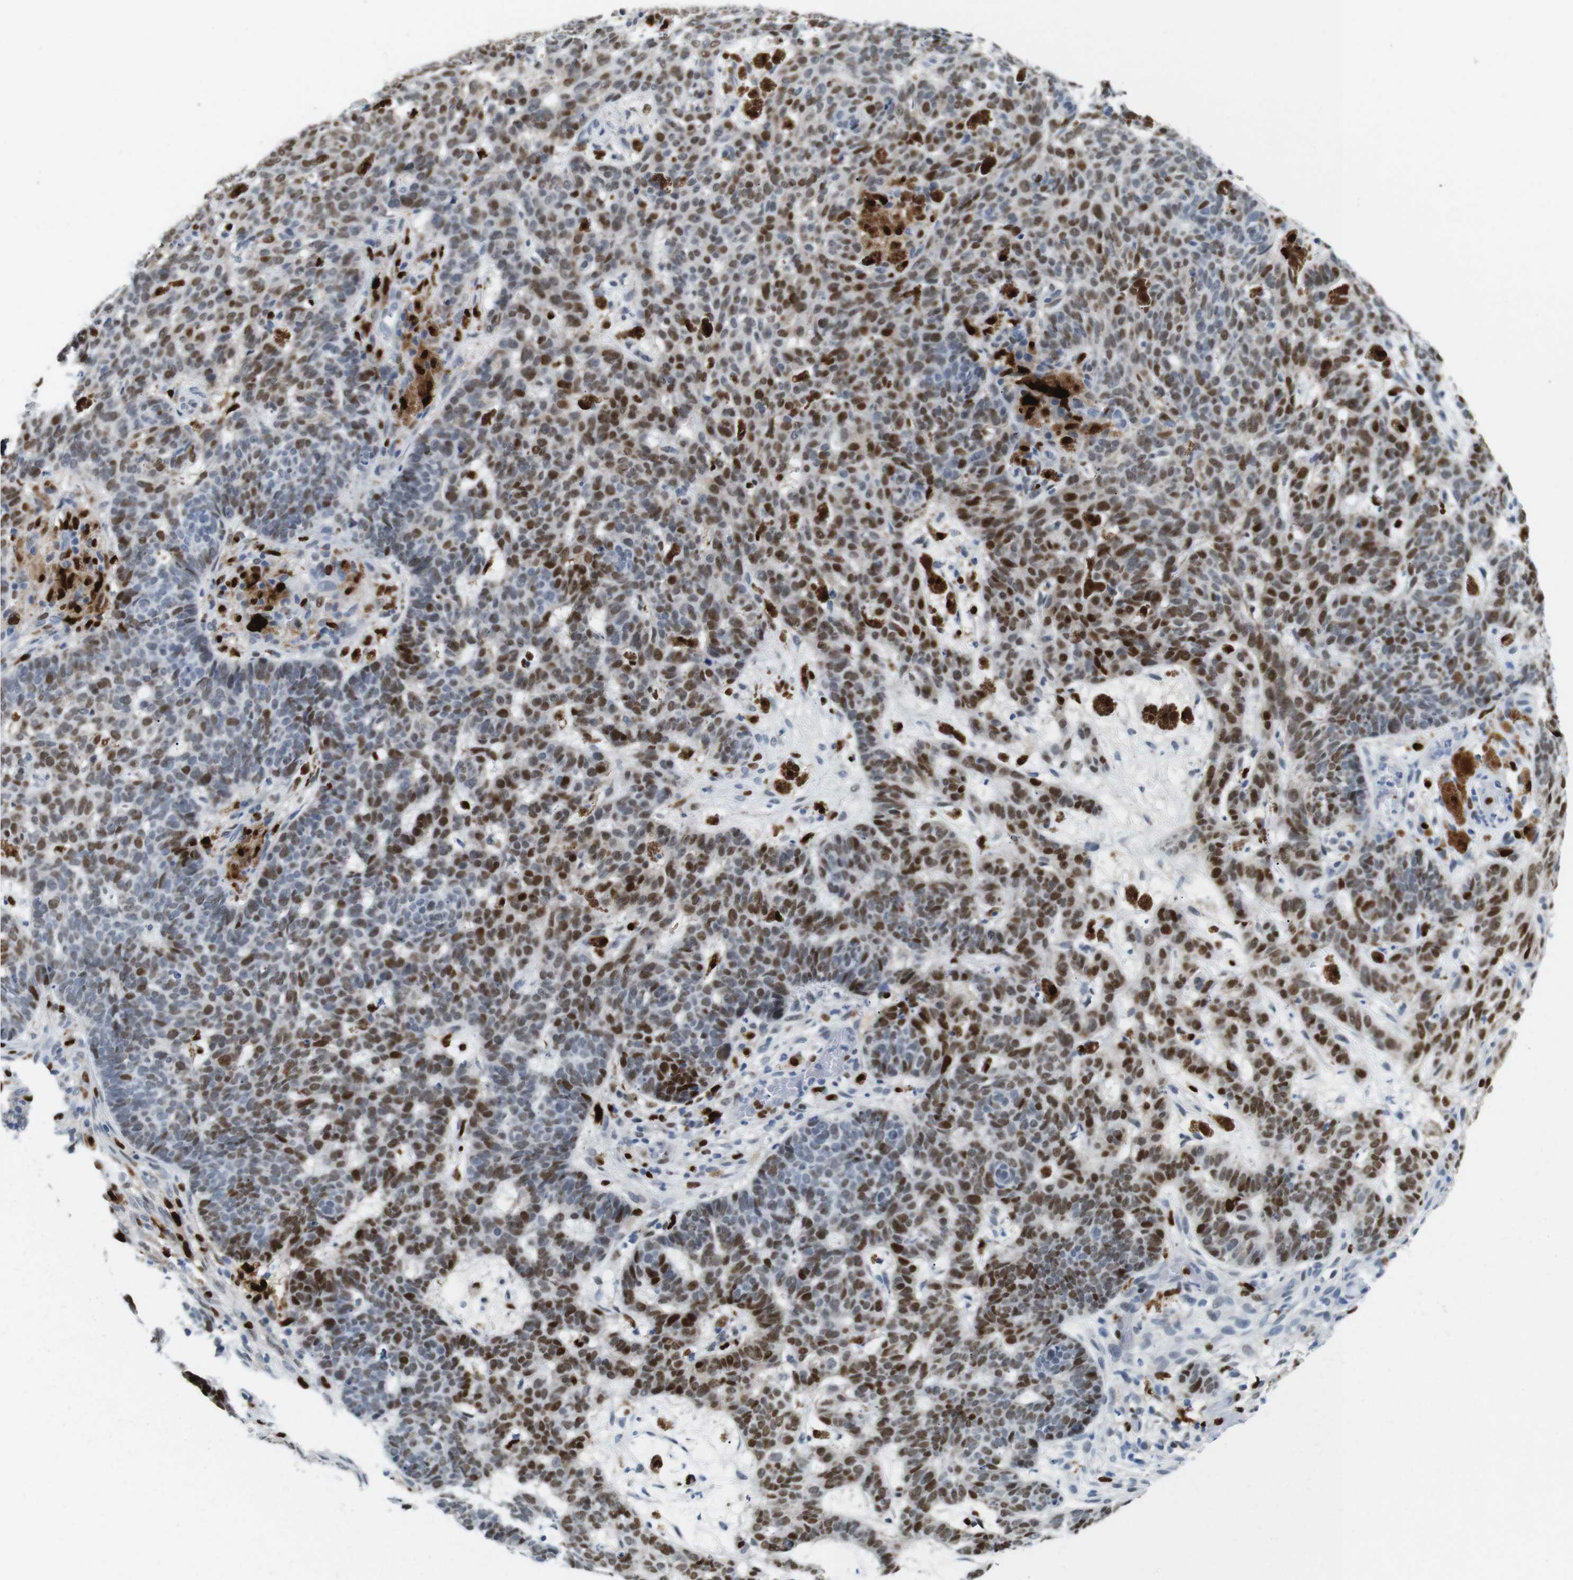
{"staining": {"intensity": "moderate", "quantity": ">75%", "location": "nuclear"}, "tissue": "skin cancer", "cell_type": "Tumor cells", "image_type": "cancer", "snomed": [{"axis": "morphology", "description": "Basal cell carcinoma"}, {"axis": "topography", "description": "Skin"}], "caption": "Basal cell carcinoma (skin) stained with IHC demonstrates moderate nuclear positivity in about >75% of tumor cells.", "gene": "IRF8", "patient": {"sex": "male", "age": 85}}